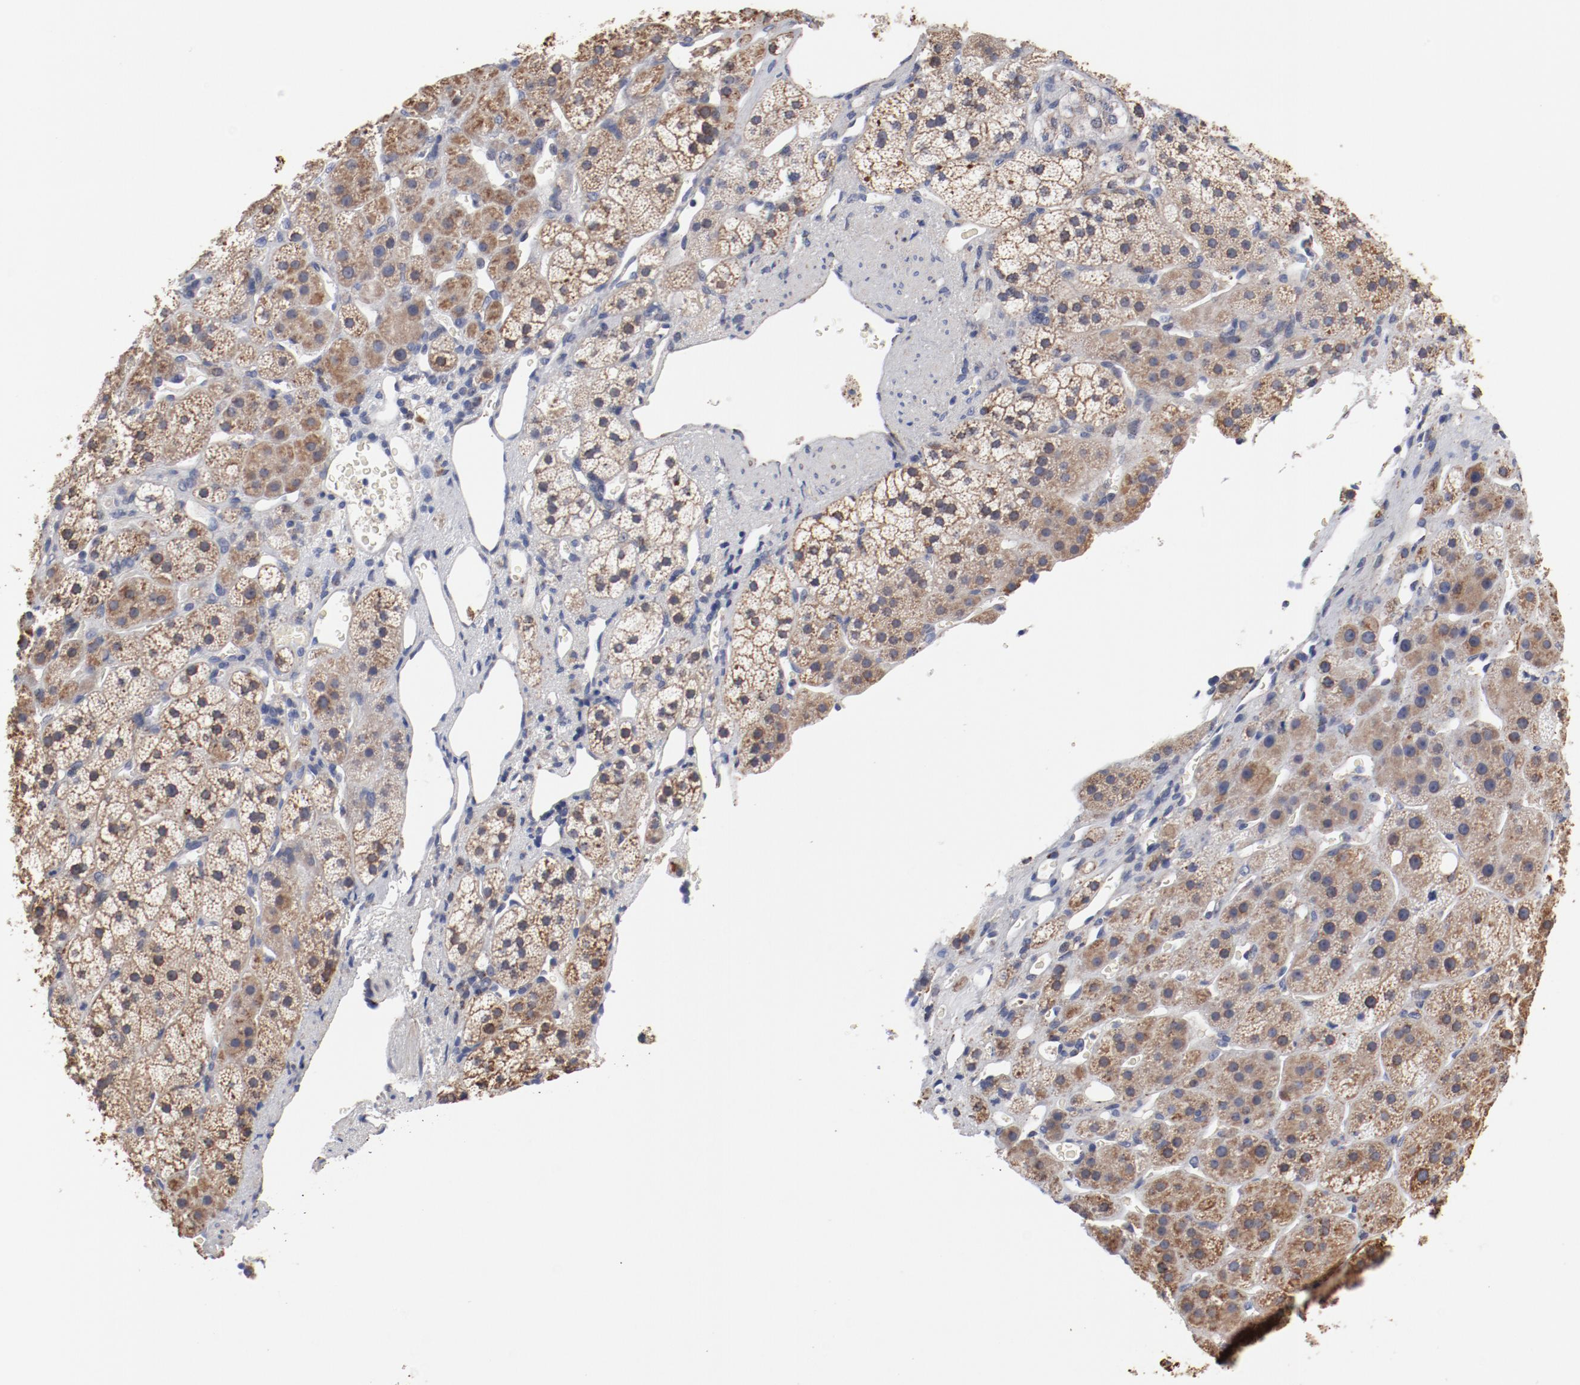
{"staining": {"intensity": "moderate", "quantity": ">75%", "location": "cytoplasmic/membranous"}, "tissue": "adrenal gland", "cell_type": "Glandular cells", "image_type": "normal", "snomed": [{"axis": "morphology", "description": "Normal tissue, NOS"}, {"axis": "topography", "description": "Adrenal gland"}], "caption": "The image demonstrates a brown stain indicating the presence of a protein in the cytoplasmic/membranous of glandular cells in adrenal gland. (IHC, brightfield microscopy, high magnification).", "gene": "NDUFV2", "patient": {"sex": "female", "age": 44}}